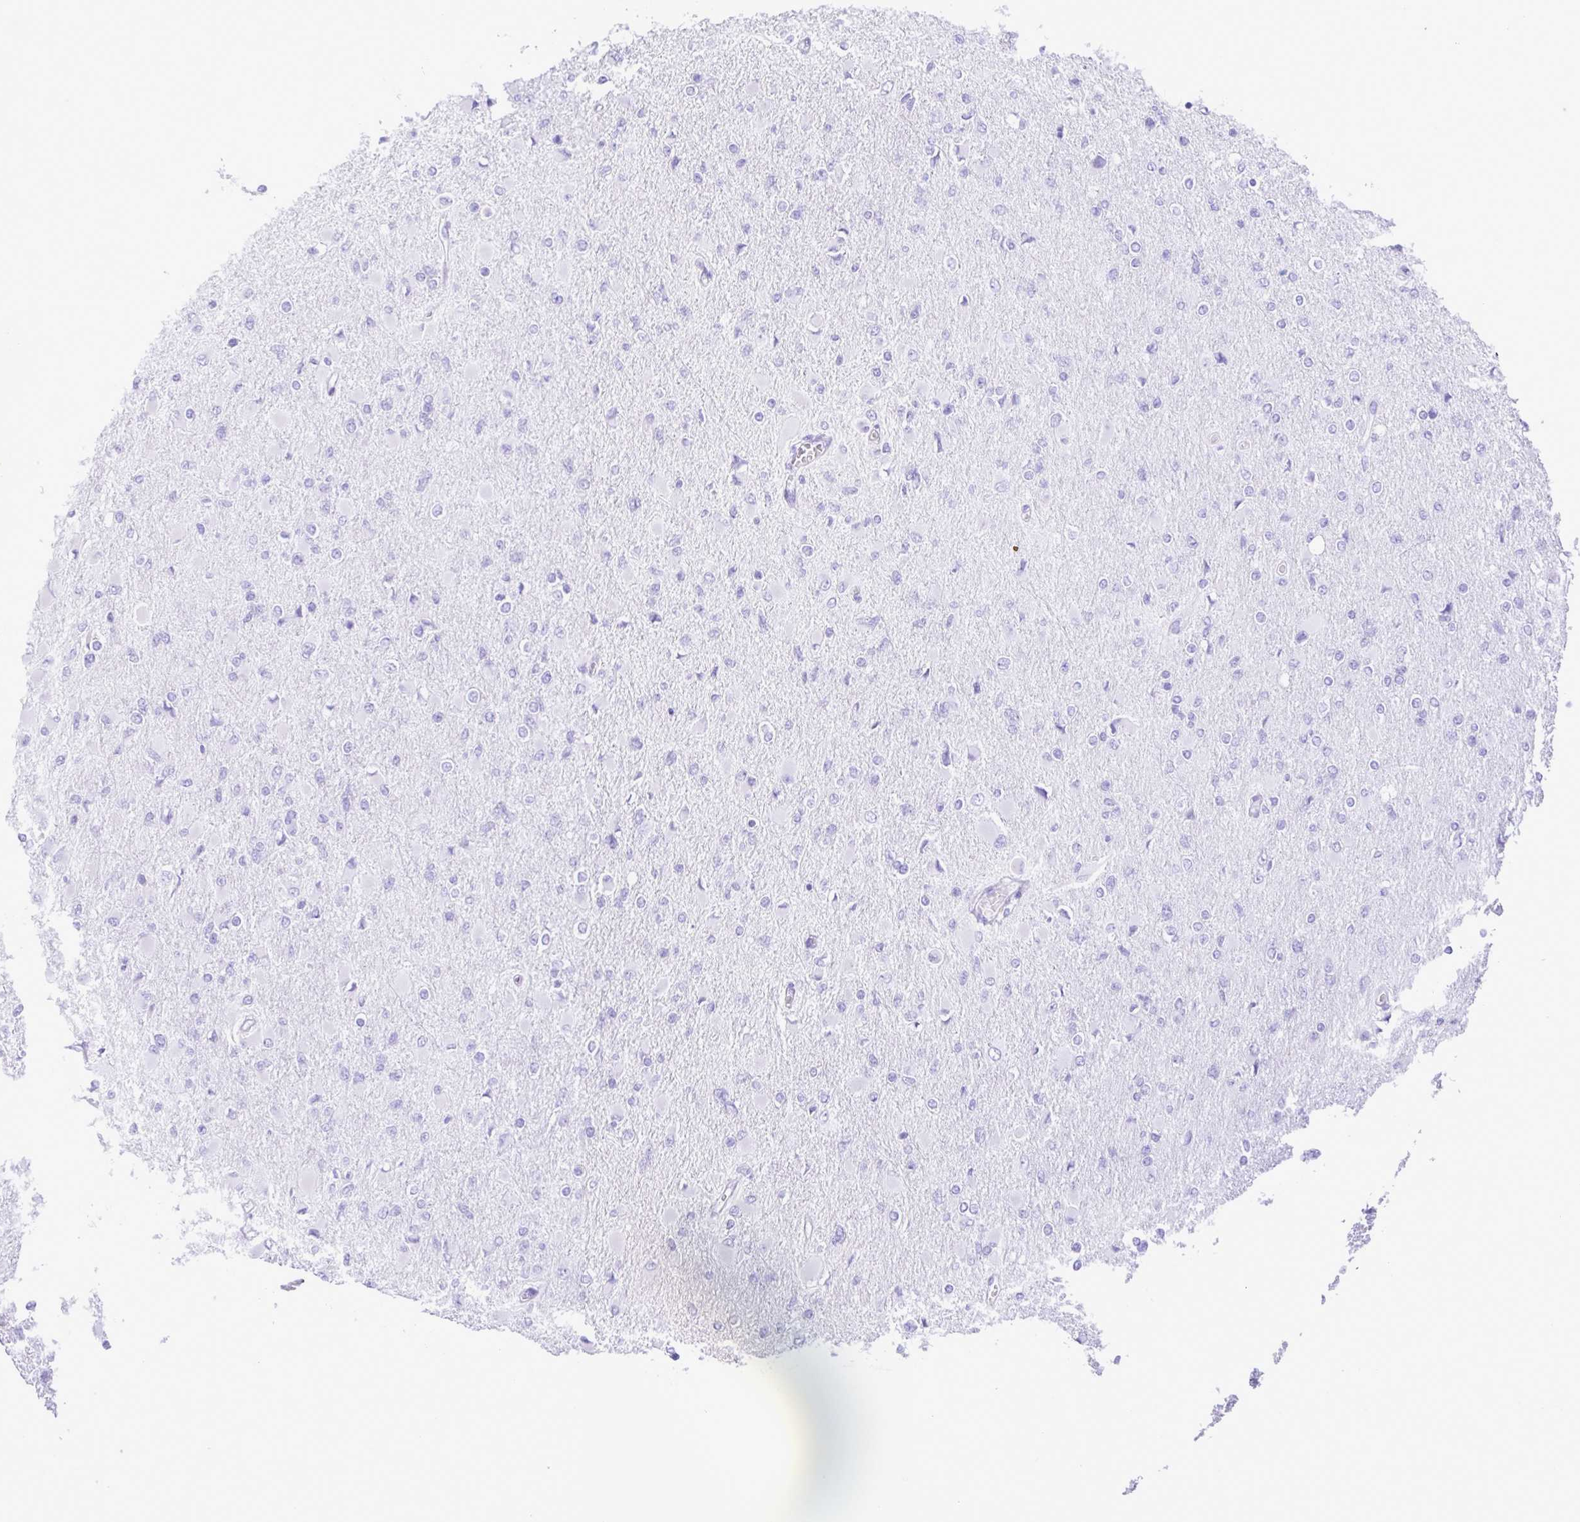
{"staining": {"intensity": "negative", "quantity": "none", "location": "none"}, "tissue": "glioma", "cell_type": "Tumor cells", "image_type": "cancer", "snomed": [{"axis": "morphology", "description": "Glioma, malignant, High grade"}, {"axis": "topography", "description": "Cerebral cortex"}], "caption": "This is a micrograph of immunohistochemistry (IHC) staining of malignant glioma (high-grade), which shows no expression in tumor cells.", "gene": "CYP17A1", "patient": {"sex": "female", "age": 36}}